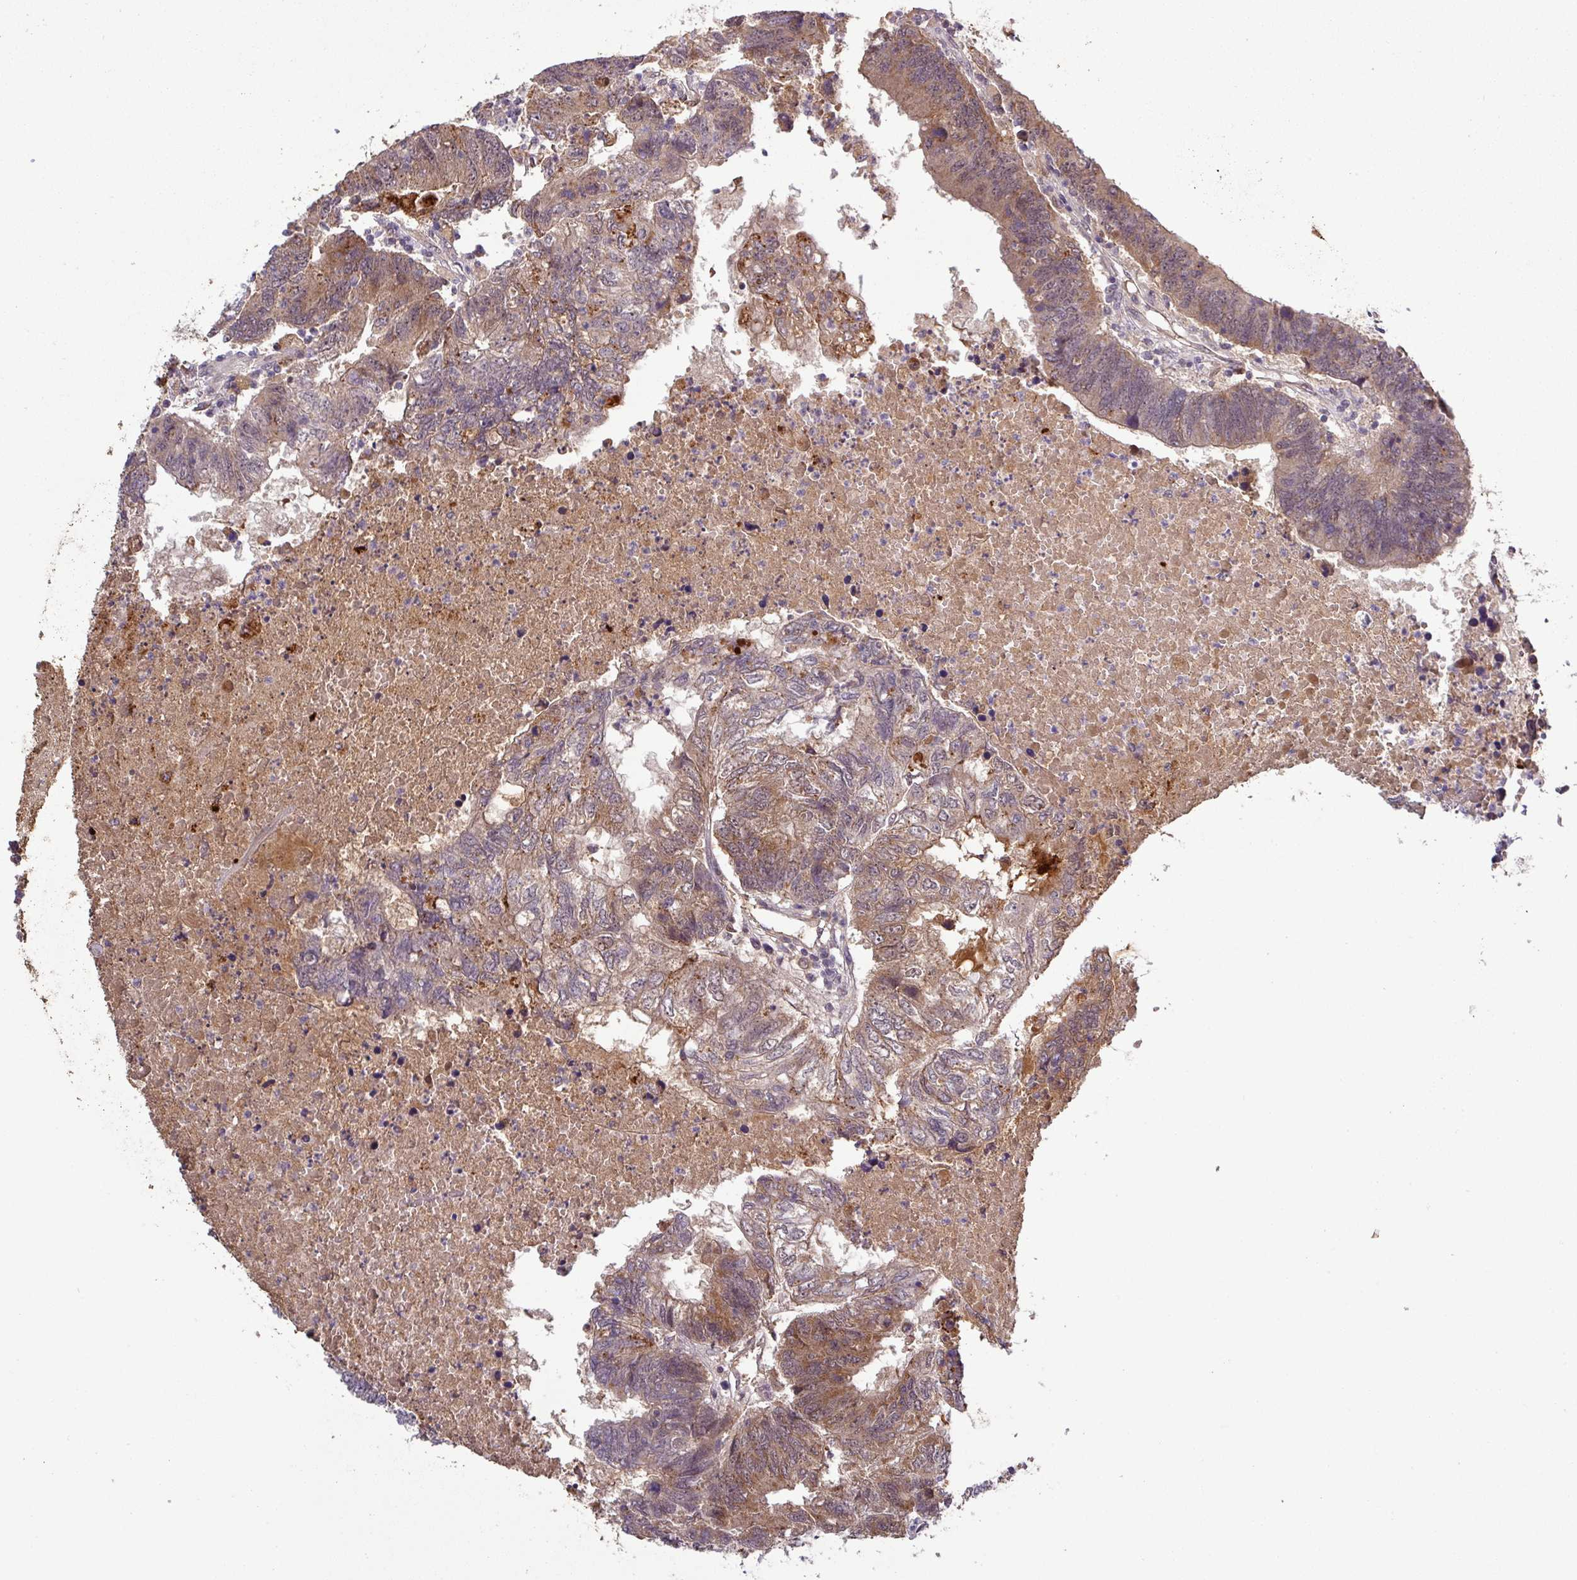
{"staining": {"intensity": "moderate", "quantity": "25%-75%", "location": "cytoplasmic/membranous"}, "tissue": "colorectal cancer", "cell_type": "Tumor cells", "image_type": "cancer", "snomed": [{"axis": "morphology", "description": "Adenocarcinoma, NOS"}, {"axis": "topography", "description": "Colon"}], "caption": "This histopathology image exhibits immunohistochemistry staining of human colorectal cancer (adenocarcinoma), with medium moderate cytoplasmic/membranous expression in about 25%-75% of tumor cells.", "gene": "PUS1", "patient": {"sex": "female", "age": 48}}